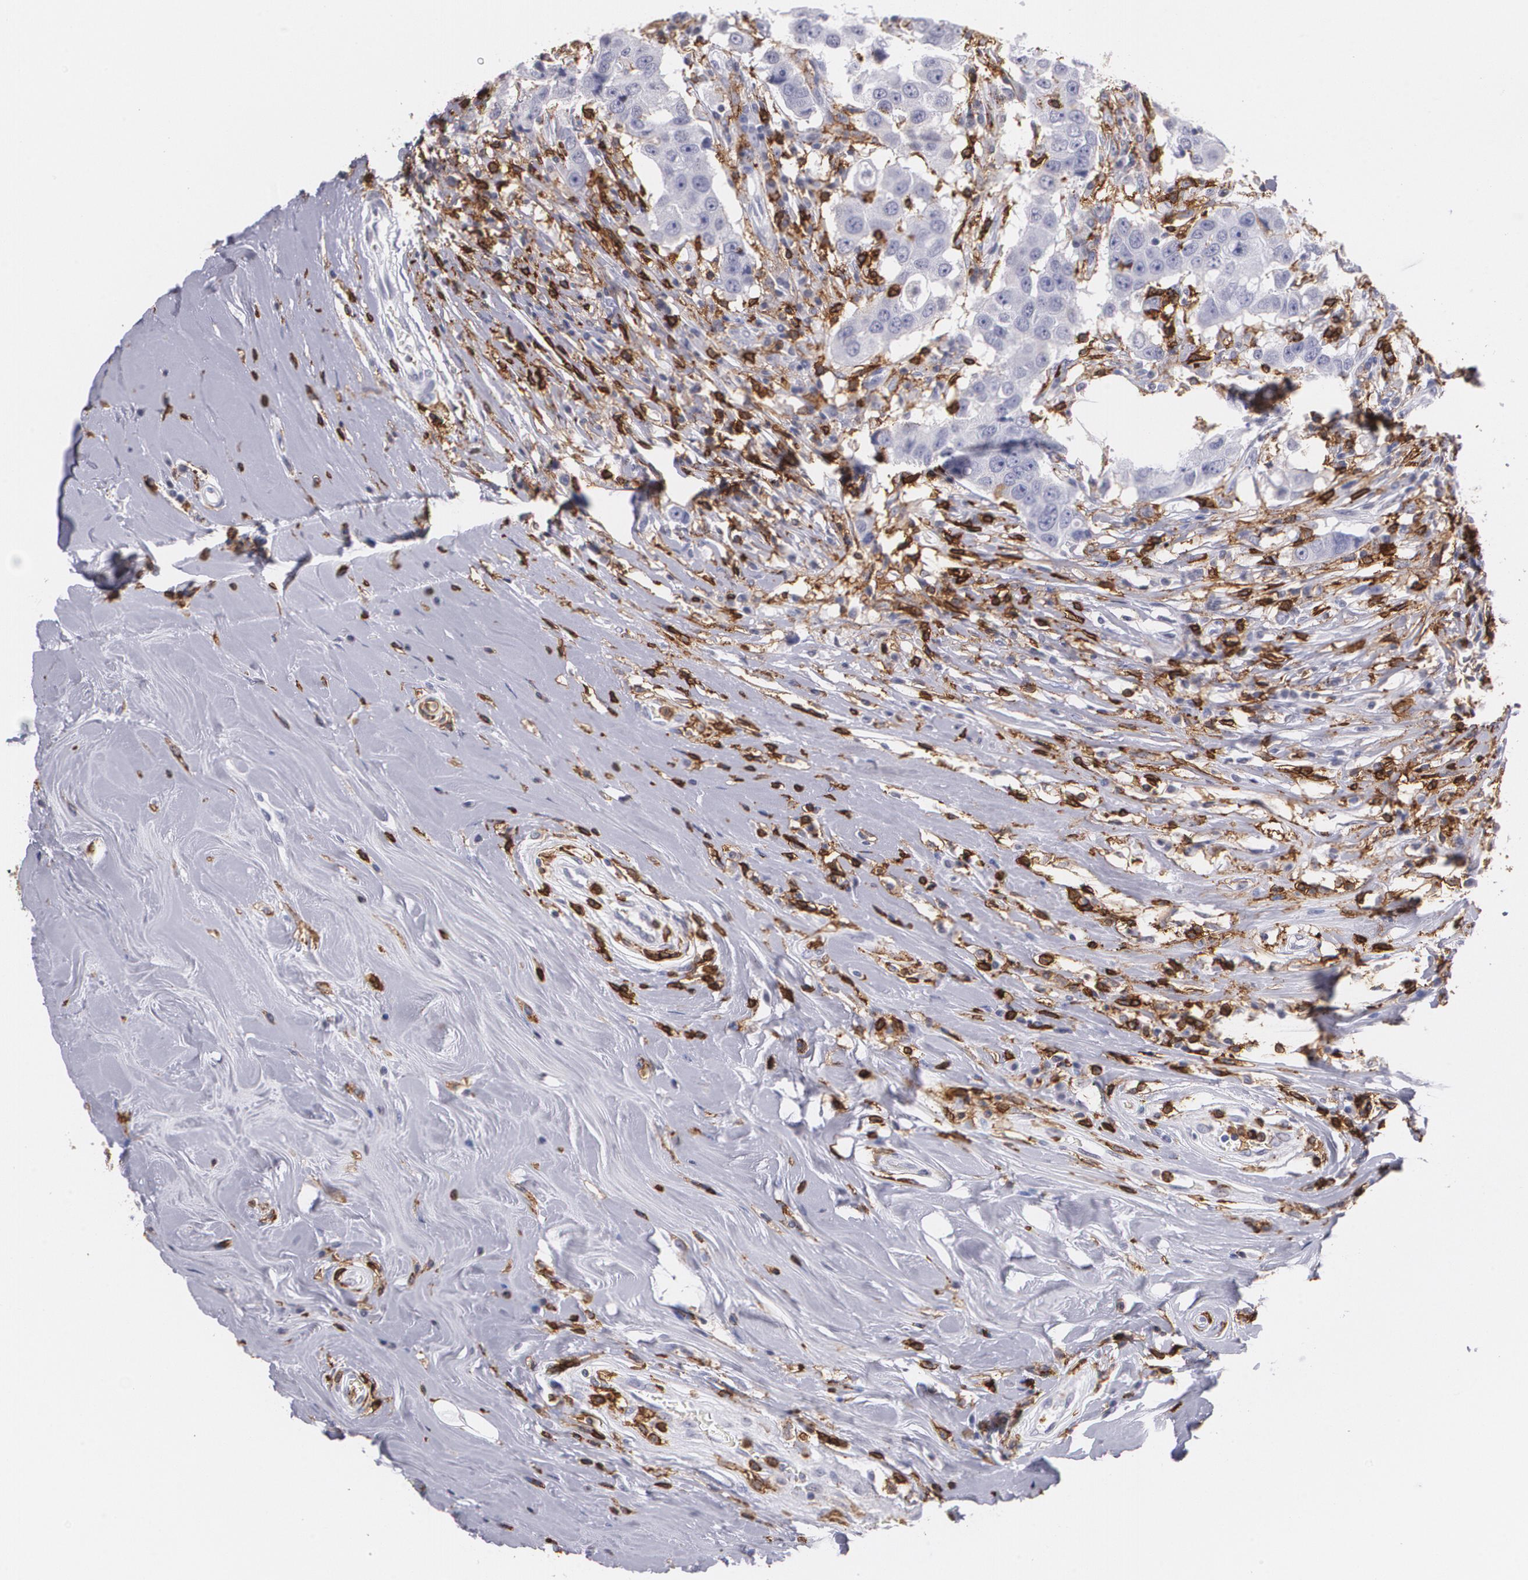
{"staining": {"intensity": "negative", "quantity": "none", "location": "none"}, "tissue": "breast cancer", "cell_type": "Tumor cells", "image_type": "cancer", "snomed": [{"axis": "morphology", "description": "Duct carcinoma"}, {"axis": "topography", "description": "Breast"}], "caption": "There is no significant expression in tumor cells of breast cancer. Nuclei are stained in blue.", "gene": "PTPRC", "patient": {"sex": "female", "age": 27}}